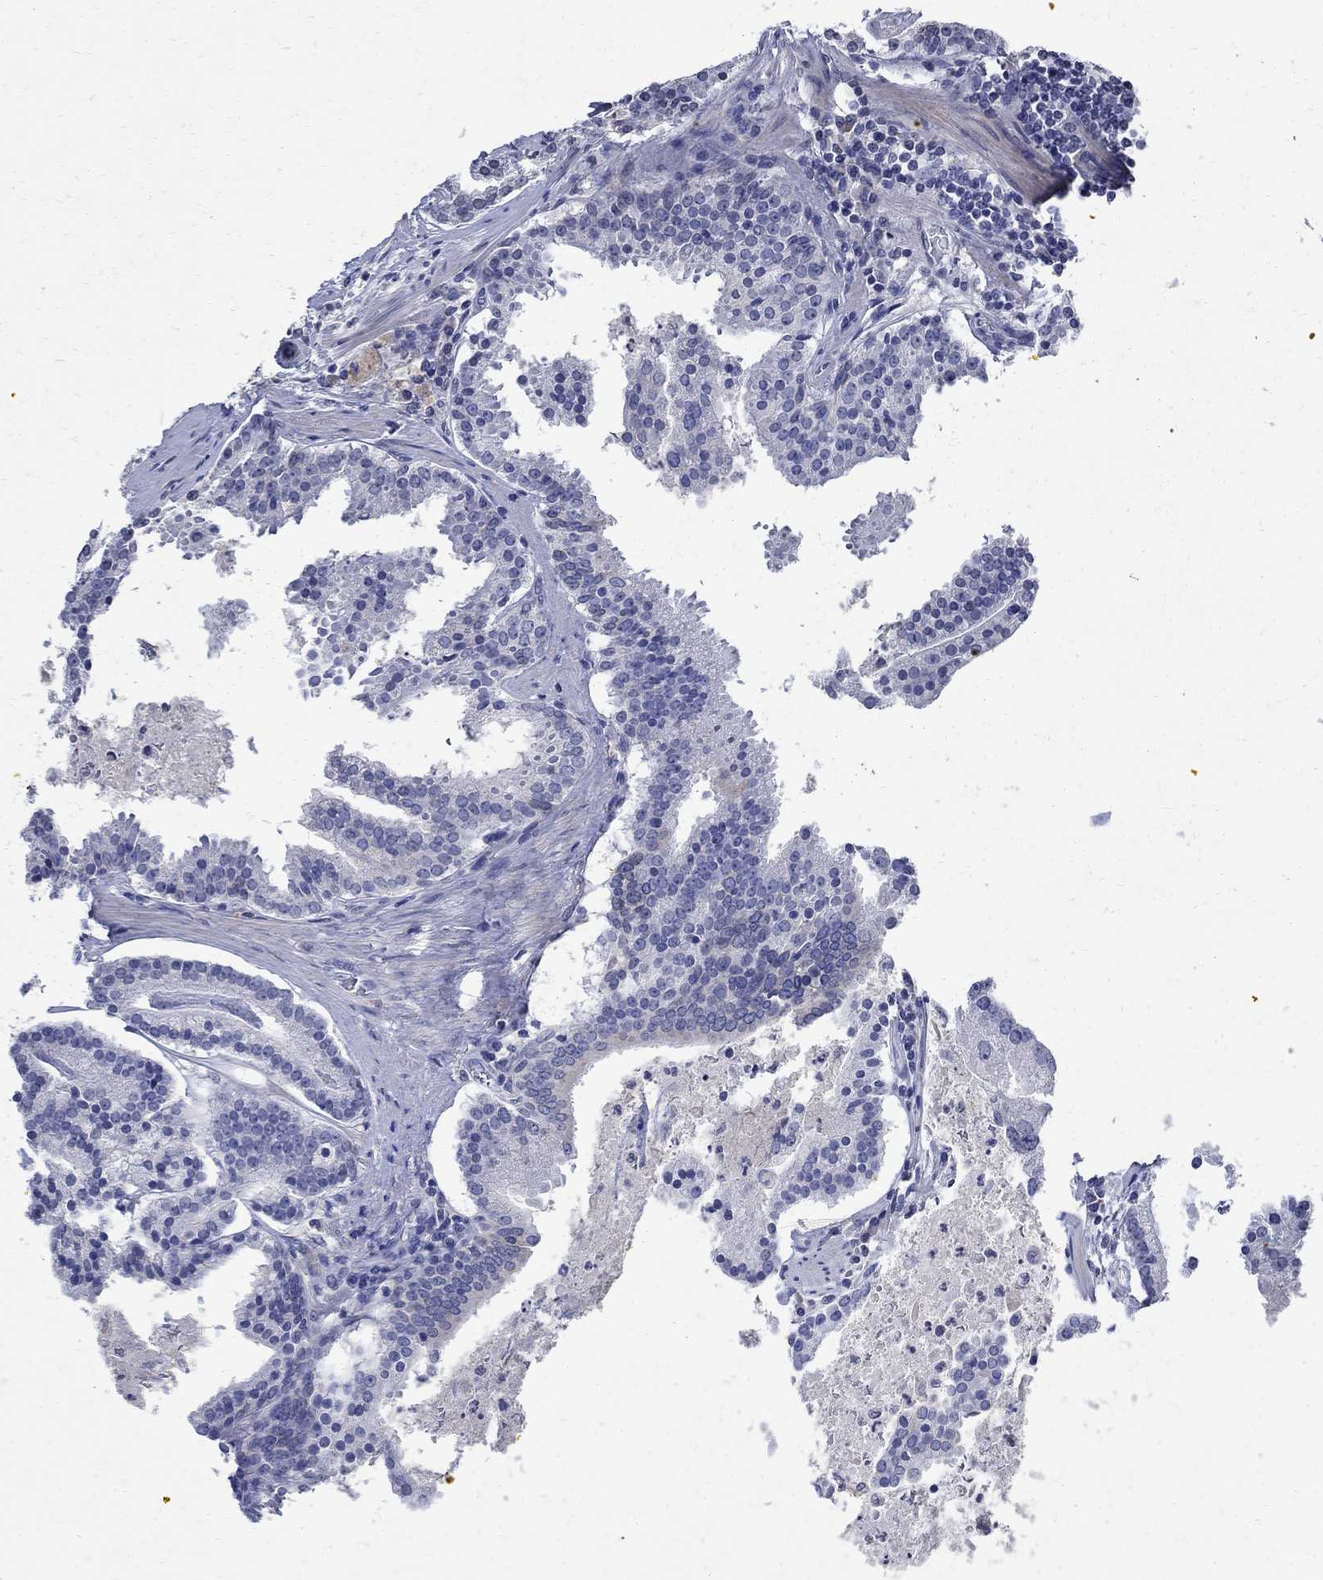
{"staining": {"intensity": "negative", "quantity": "none", "location": "none"}, "tissue": "prostate cancer", "cell_type": "Tumor cells", "image_type": "cancer", "snomed": [{"axis": "morphology", "description": "Adenocarcinoma, NOS"}, {"axis": "topography", "description": "Prostate and seminal vesicle, NOS"}, {"axis": "topography", "description": "Prostate"}], "caption": "Photomicrograph shows no protein staining in tumor cells of prostate cancer tissue.", "gene": "TMEM169", "patient": {"sex": "male", "age": 44}}